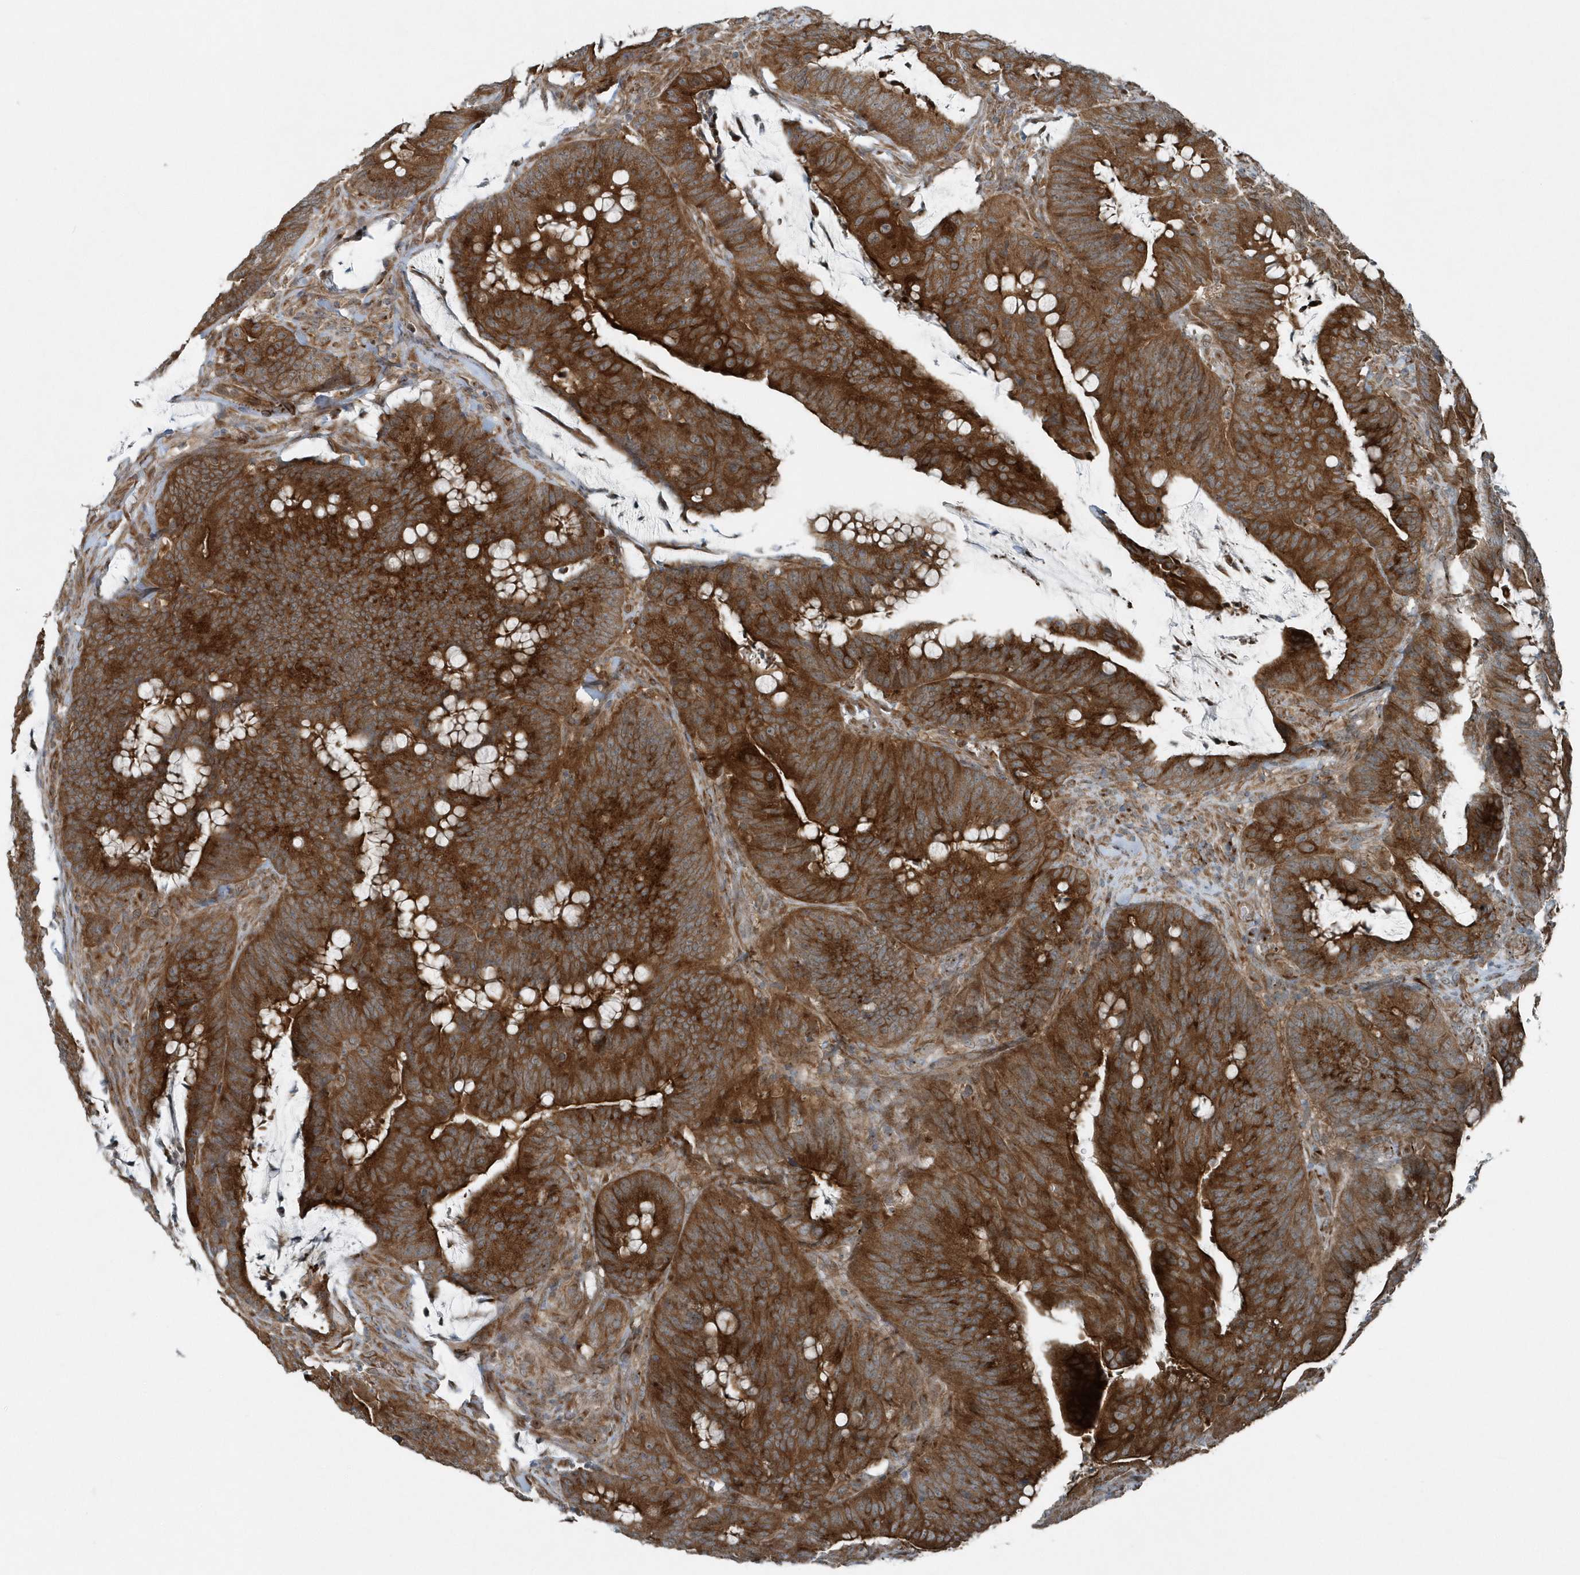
{"staining": {"intensity": "strong", "quantity": ">75%", "location": "cytoplasmic/membranous"}, "tissue": "colorectal cancer", "cell_type": "Tumor cells", "image_type": "cancer", "snomed": [{"axis": "morphology", "description": "Adenocarcinoma, NOS"}, {"axis": "topography", "description": "Colon"}], "caption": "Colorectal cancer was stained to show a protein in brown. There is high levels of strong cytoplasmic/membranous staining in about >75% of tumor cells.", "gene": "GCC2", "patient": {"sex": "male", "age": 45}}